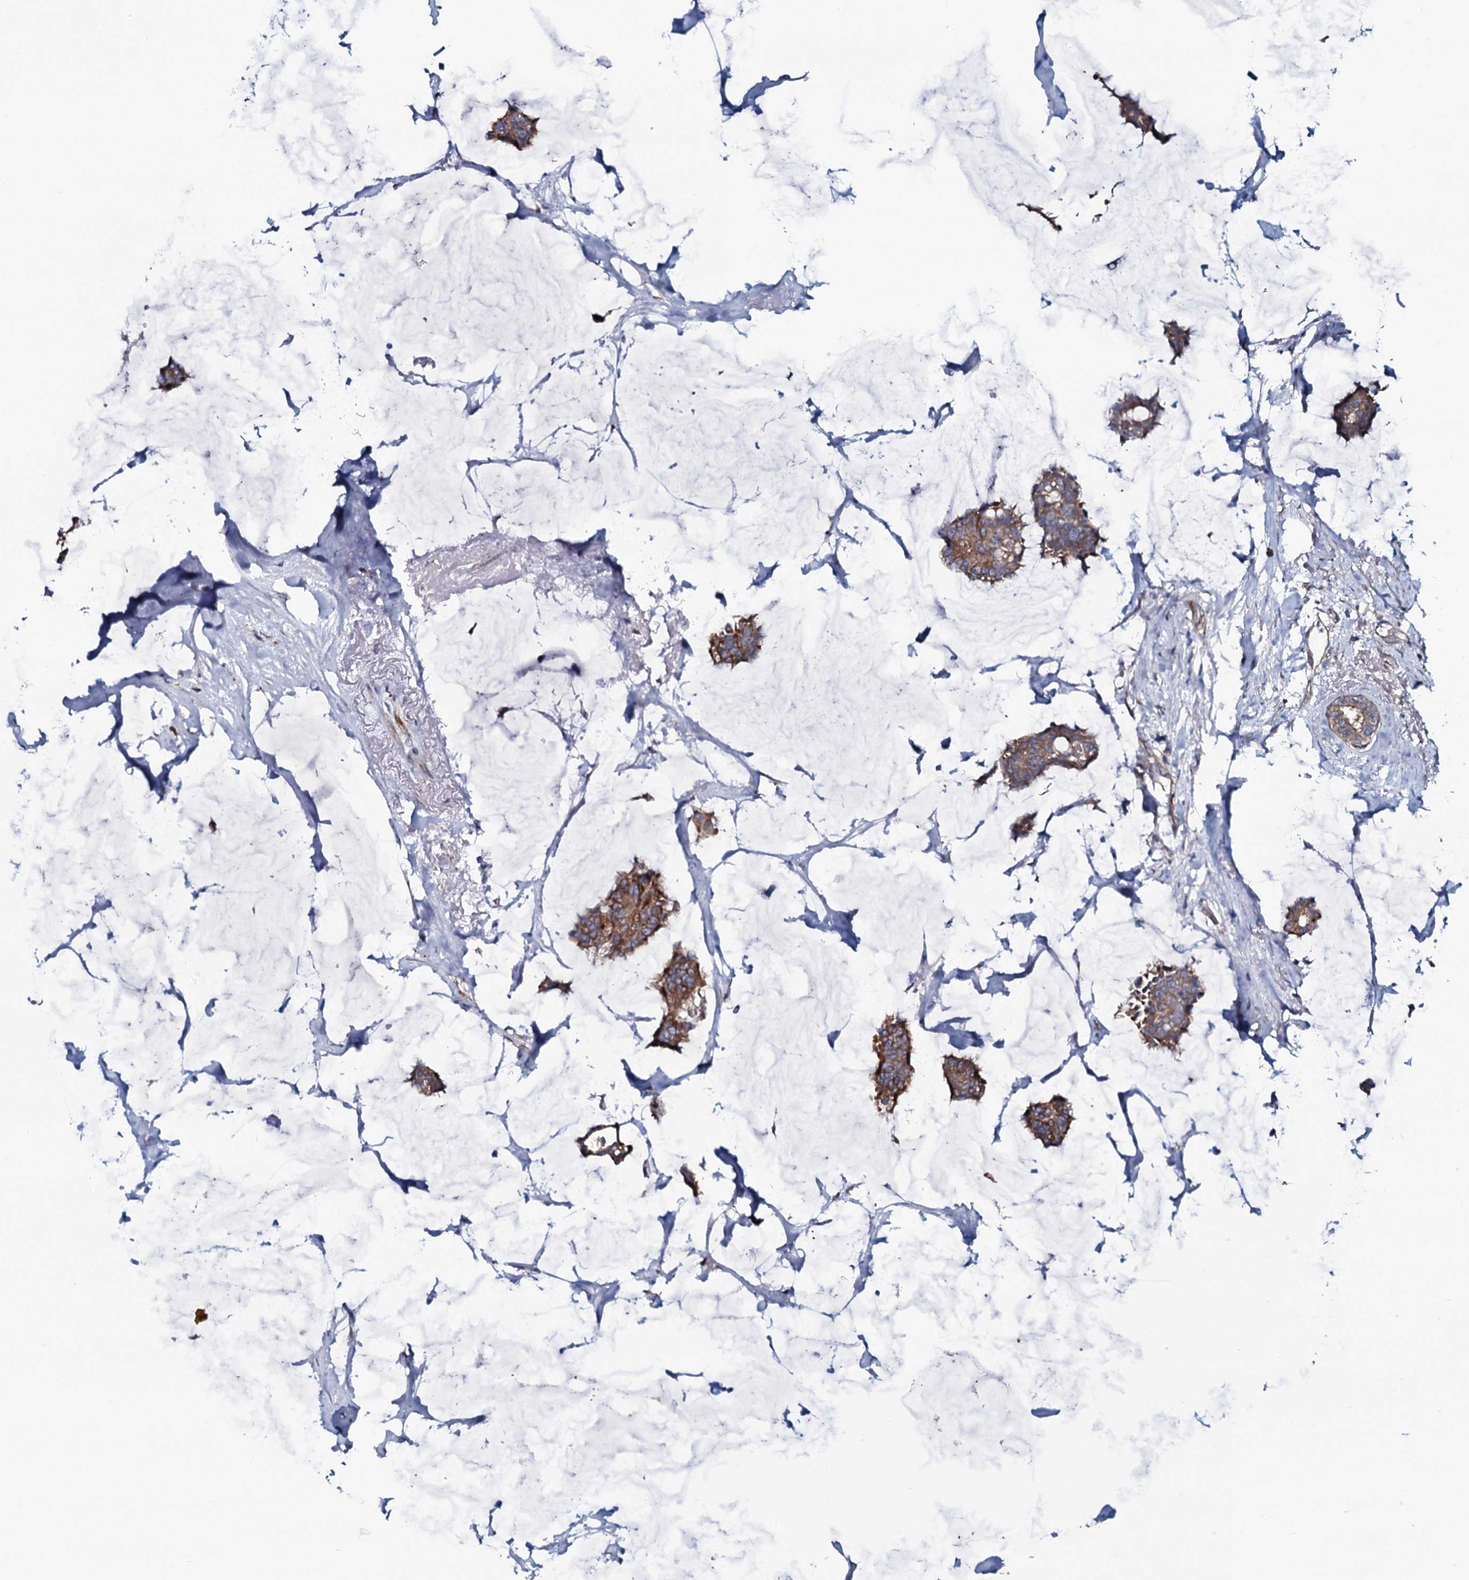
{"staining": {"intensity": "moderate", "quantity": ">75%", "location": "cytoplasmic/membranous"}, "tissue": "breast cancer", "cell_type": "Tumor cells", "image_type": "cancer", "snomed": [{"axis": "morphology", "description": "Duct carcinoma"}, {"axis": "topography", "description": "Breast"}], "caption": "Tumor cells demonstrate moderate cytoplasmic/membranous expression in about >75% of cells in breast intraductal carcinoma.", "gene": "TMEM151A", "patient": {"sex": "female", "age": 93}}